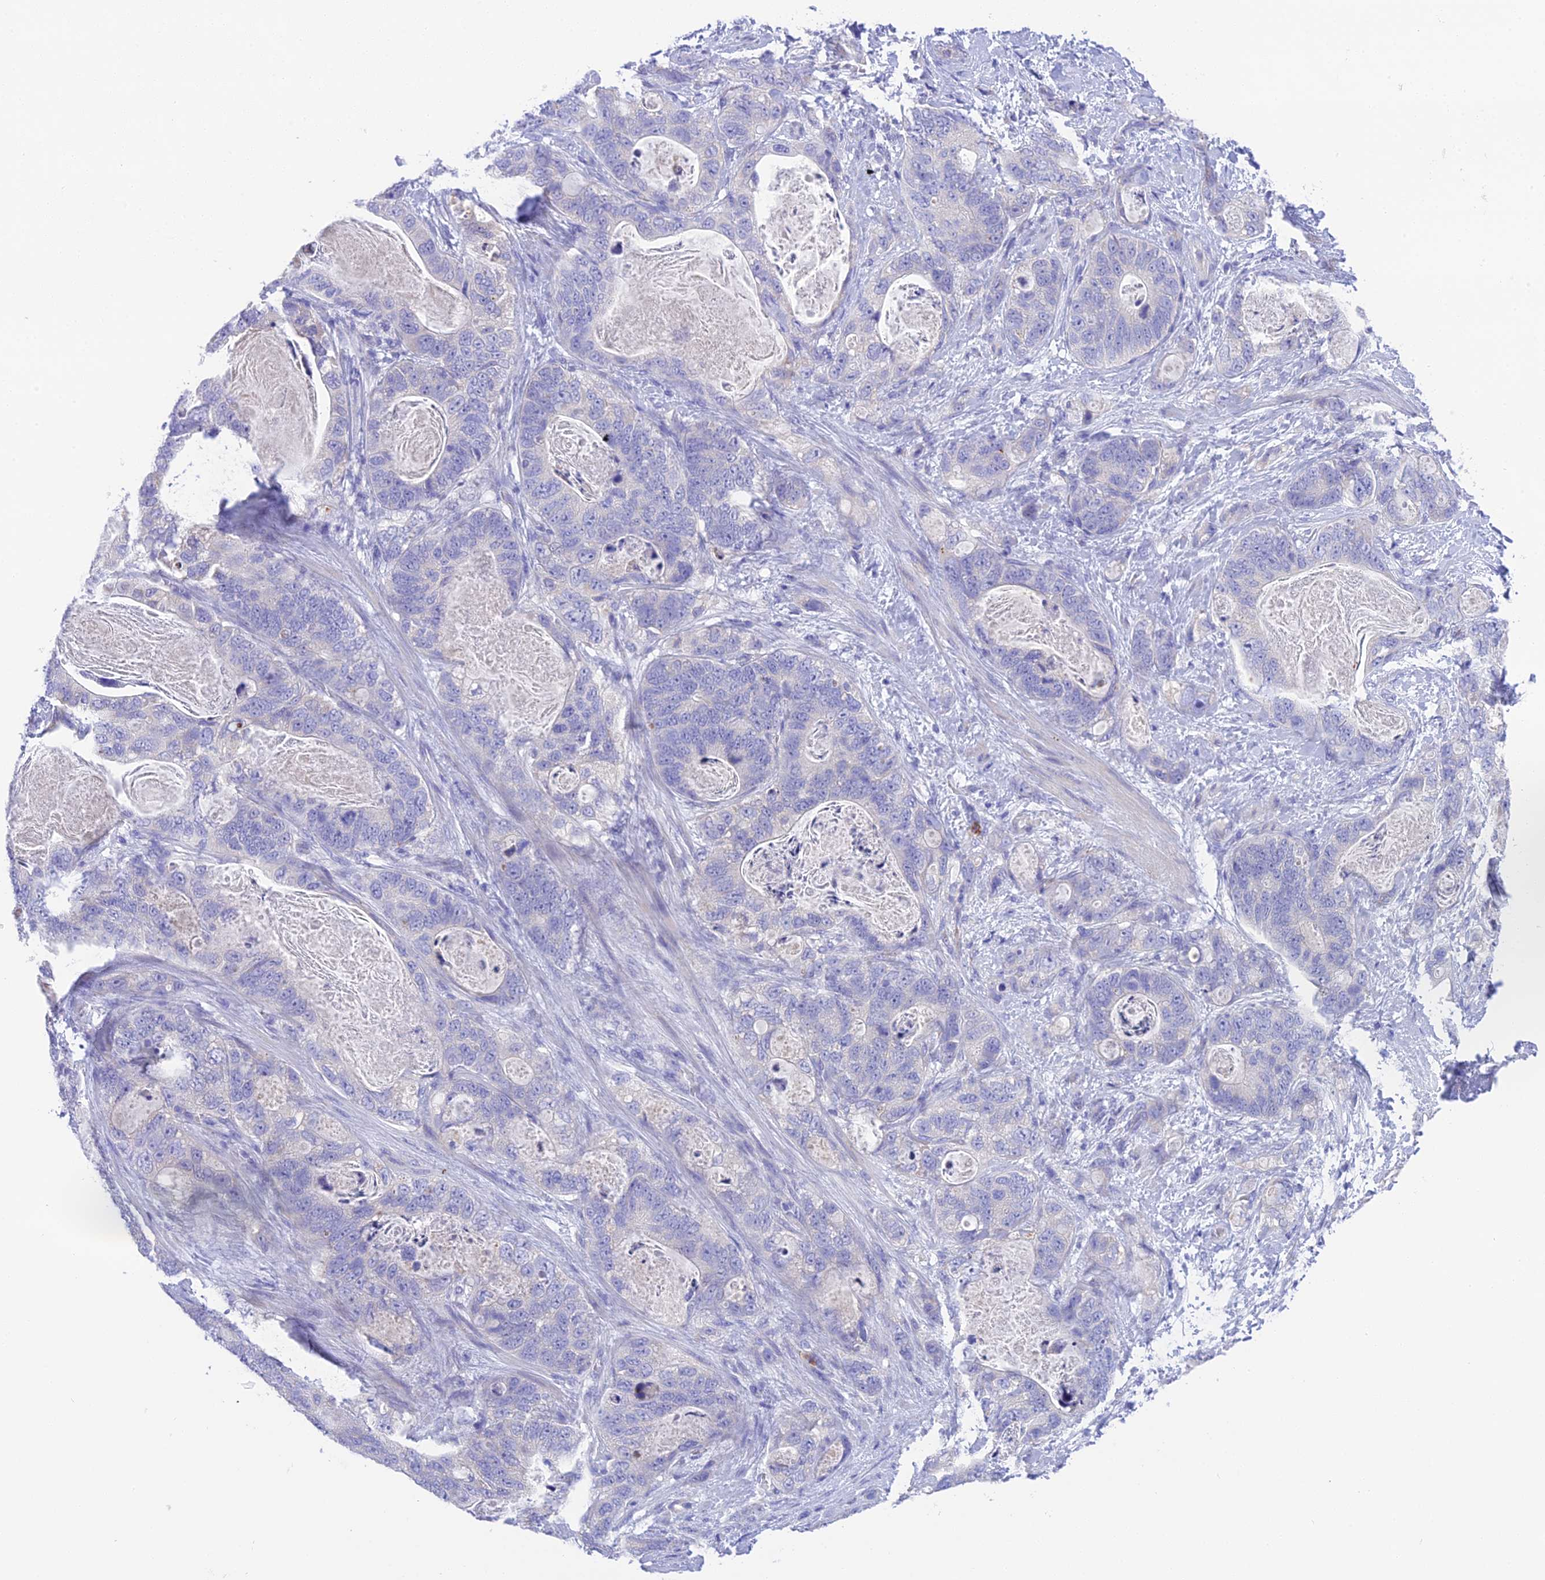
{"staining": {"intensity": "negative", "quantity": "none", "location": "none"}, "tissue": "stomach cancer", "cell_type": "Tumor cells", "image_type": "cancer", "snomed": [{"axis": "morphology", "description": "Normal tissue, NOS"}, {"axis": "morphology", "description": "Adenocarcinoma, NOS"}, {"axis": "topography", "description": "Stomach"}], "caption": "Tumor cells are negative for brown protein staining in stomach cancer.", "gene": "KIAA0408", "patient": {"sex": "female", "age": 89}}